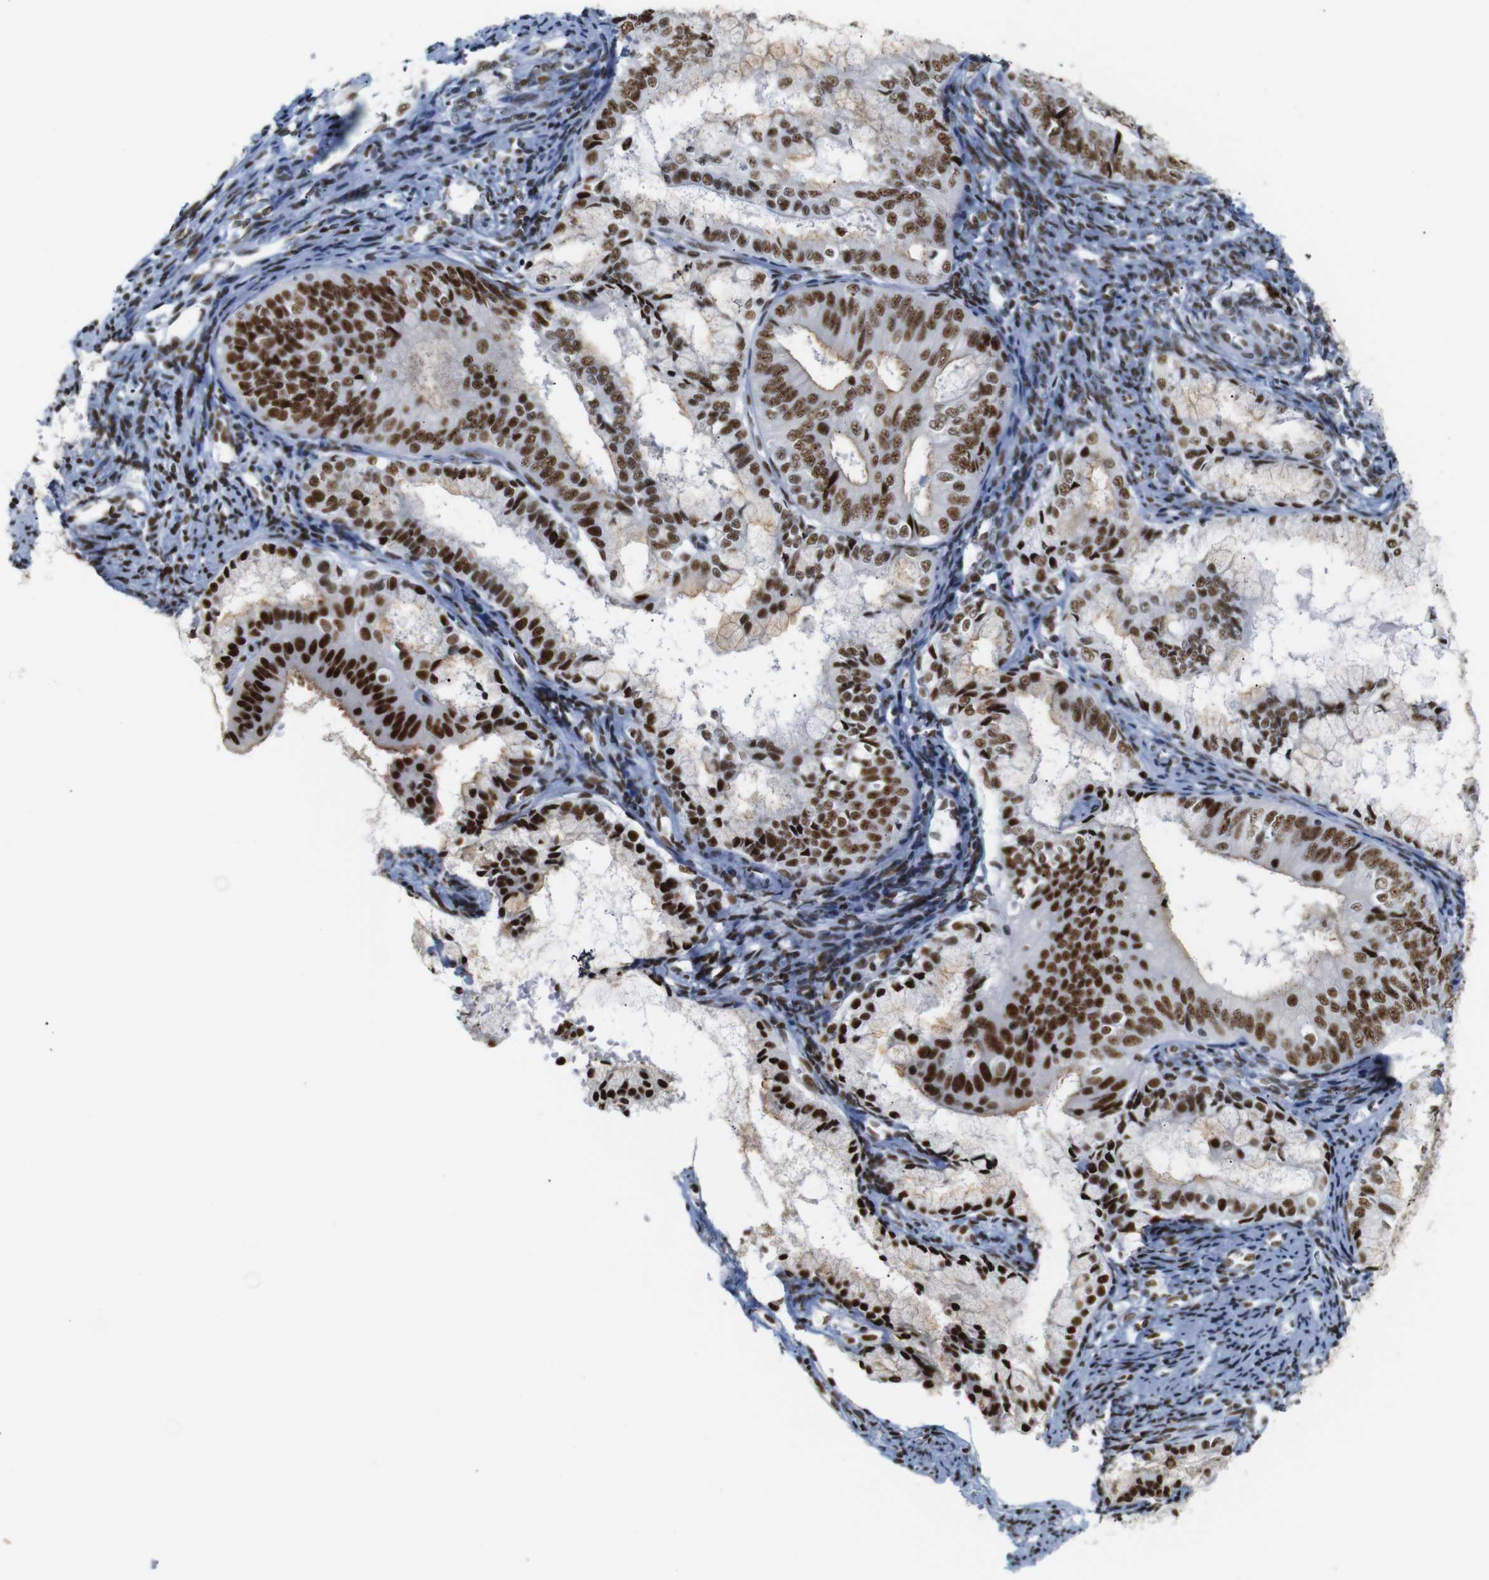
{"staining": {"intensity": "strong", "quantity": ">75%", "location": "nuclear"}, "tissue": "endometrial cancer", "cell_type": "Tumor cells", "image_type": "cancer", "snomed": [{"axis": "morphology", "description": "Adenocarcinoma, NOS"}, {"axis": "topography", "description": "Endometrium"}], "caption": "Immunohistochemistry (DAB) staining of human endometrial cancer (adenocarcinoma) demonstrates strong nuclear protein positivity in about >75% of tumor cells.", "gene": "TRA2B", "patient": {"sex": "female", "age": 63}}